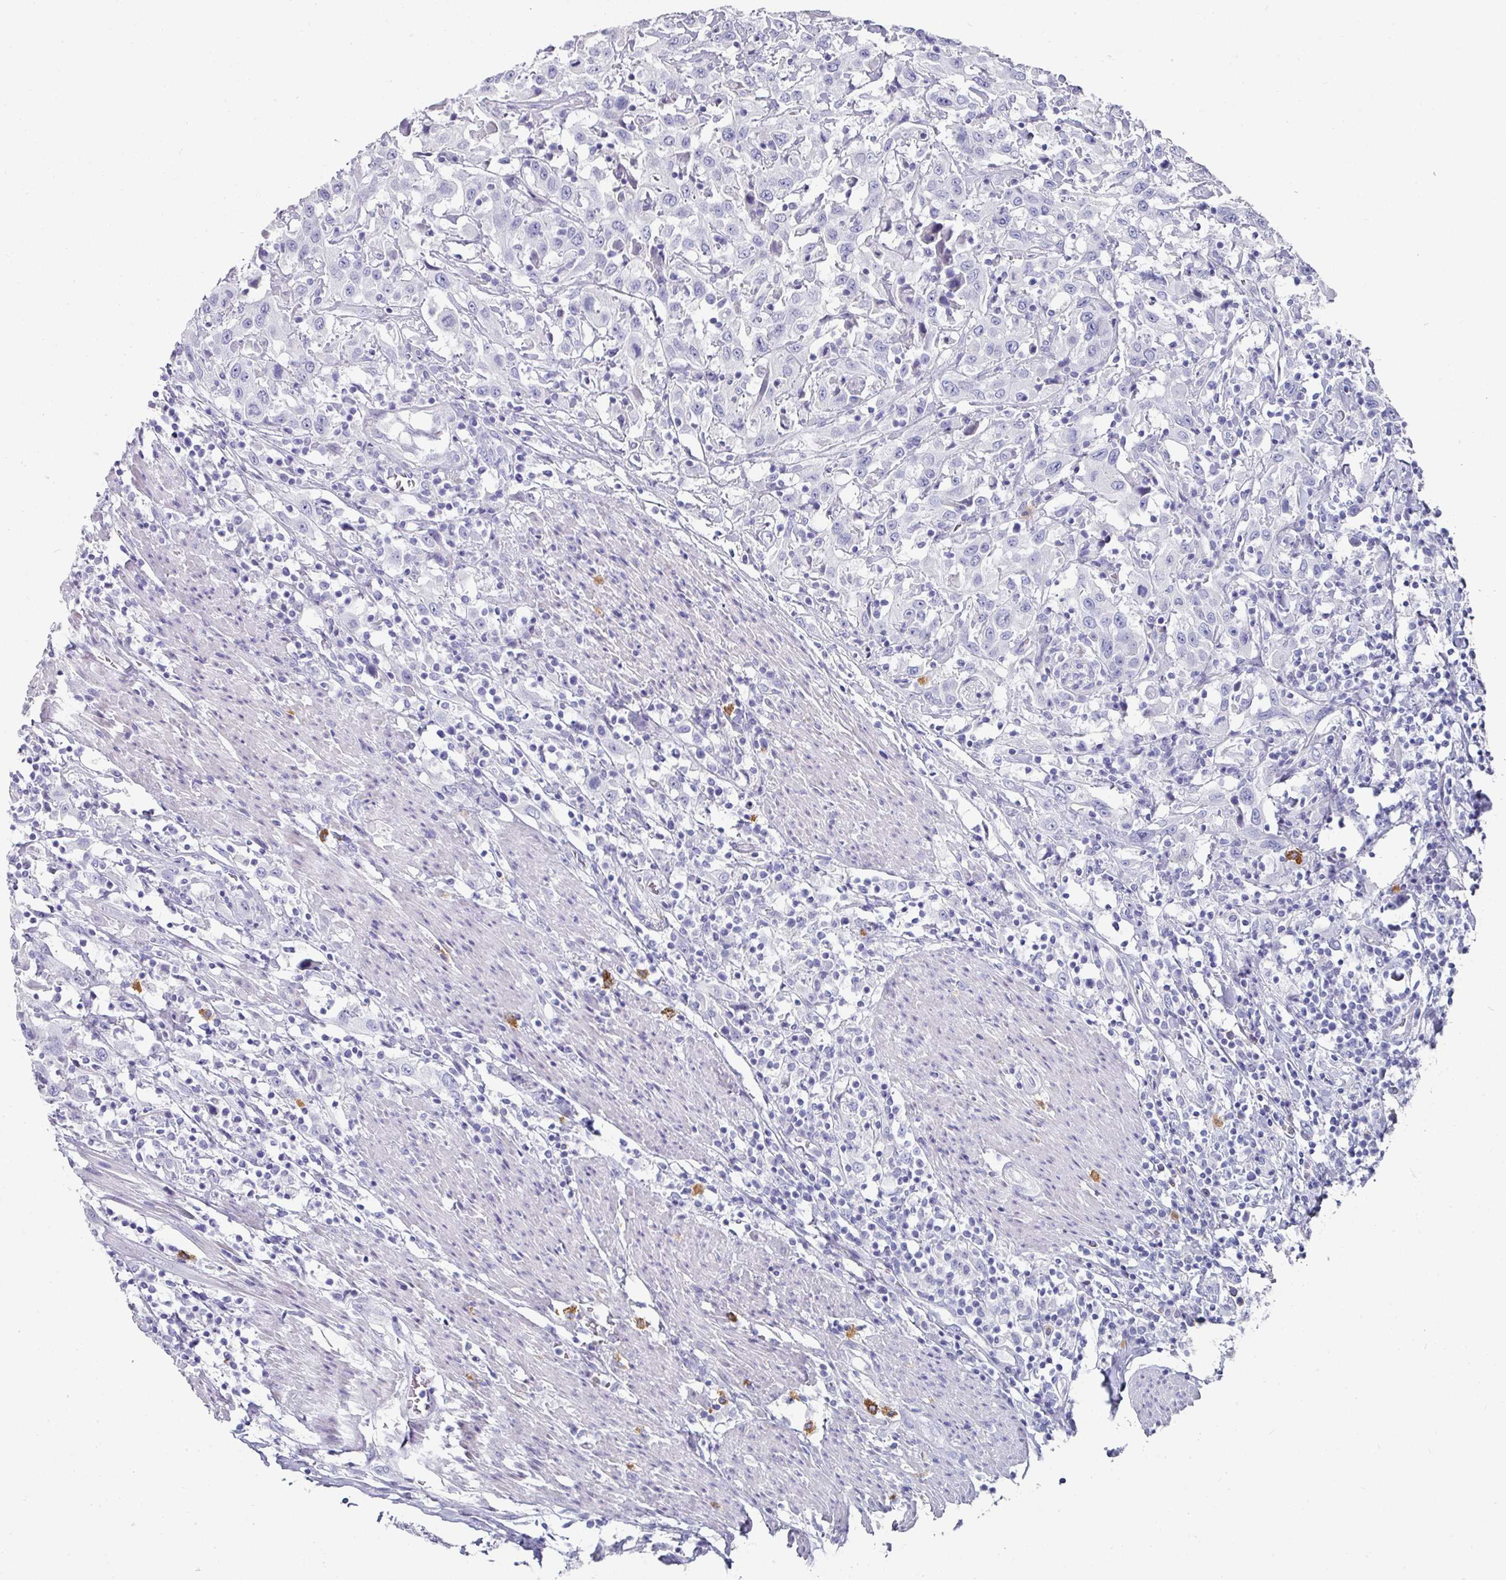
{"staining": {"intensity": "negative", "quantity": "none", "location": "none"}, "tissue": "urothelial cancer", "cell_type": "Tumor cells", "image_type": "cancer", "snomed": [{"axis": "morphology", "description": "Urothelial carcinoma, High grade"}, {"axis": "topography", "description": "Urinary bladder"}], "caption": "A high-resolution image shows IHC staining of urothelial cancer, which displays no significant positivity in tumor cells. (DAB immunohistochemistry (IHC) with hematoxylin counter stain).", "gene": "SETBP1", "patient": {"sex": "male", "age": 61}}